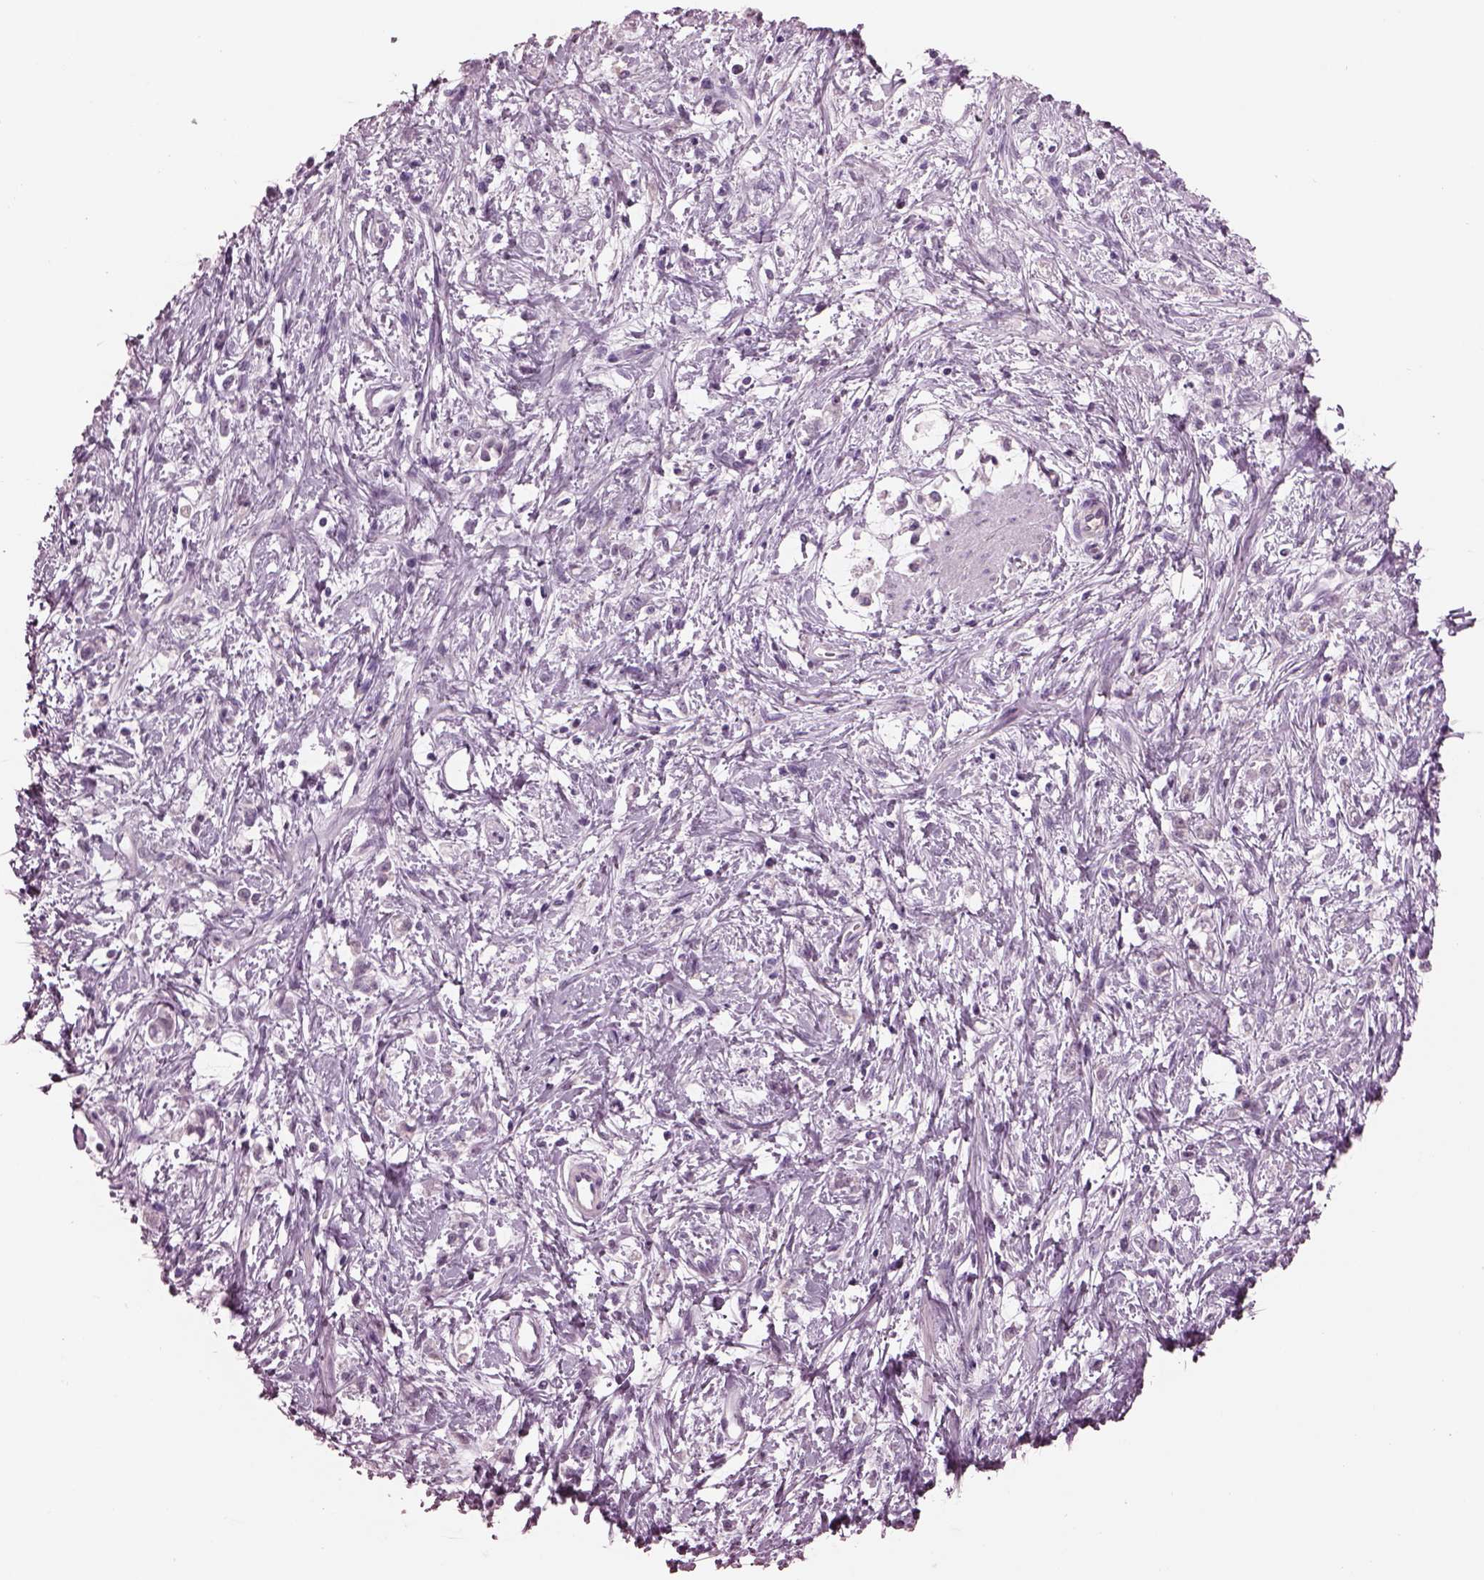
{"staining": {"intensity": "negative", "quantity": "none", "location": "none"}, "tissue": "stomach cancer", "cell_type": "Tumor cells", "image_type": "cancer", "snomed": [{"axis": "morphology", "description": "Adenocarcinoma, NOS"}, {"axis": "topography", "description": "Stomach"}], "caption": "Adenocarcinoma (stomach) was stained to show a protein in brown. There is no significant staining in tumor cells. (DAB (3,3'-diaminobenzidine) immunohistochemistry, high magnification).", "gene": "CYLC1", "patient": {"sex": "female", "age": 60}}